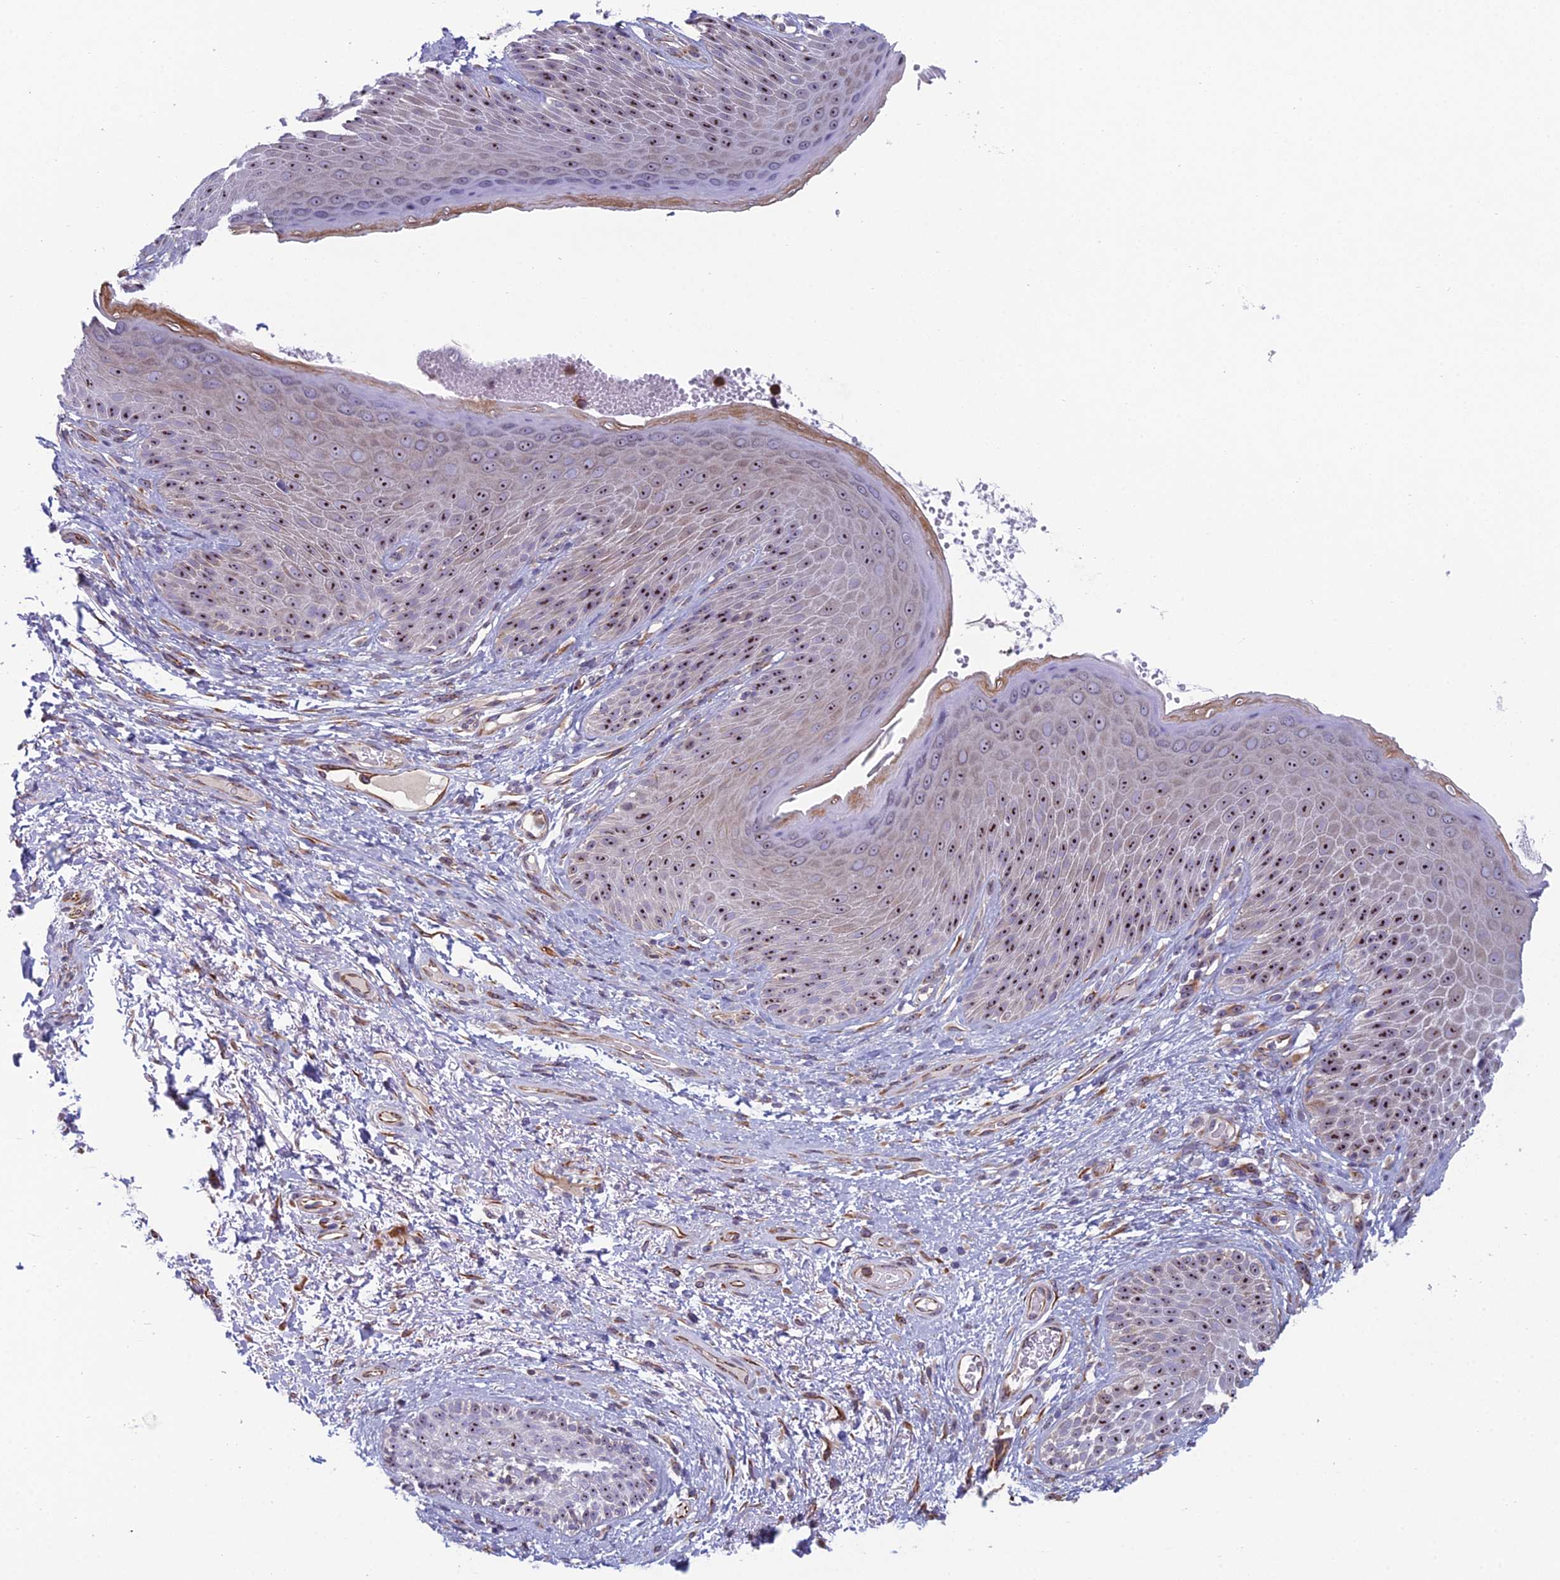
{"staining": {"intensity": "moderate", "quantity": ">75%", "location": "nuclear"}, "tissue": "skin", "cell_type": "Epidermal cells", "image_type": "normal", "snomed": [{"axis": "morphology", "description": "Normal tissue, NOS"}, {"axis": "topography", "description": "Anal"}], "caption": "Immunohistochemical staining of unremarkable skin exhibits medium levels of moderate nuclear staining in about >75% of epidermal cells.", "gene": "NOC2L", "patient": {"sex": "male", "age": 74}}